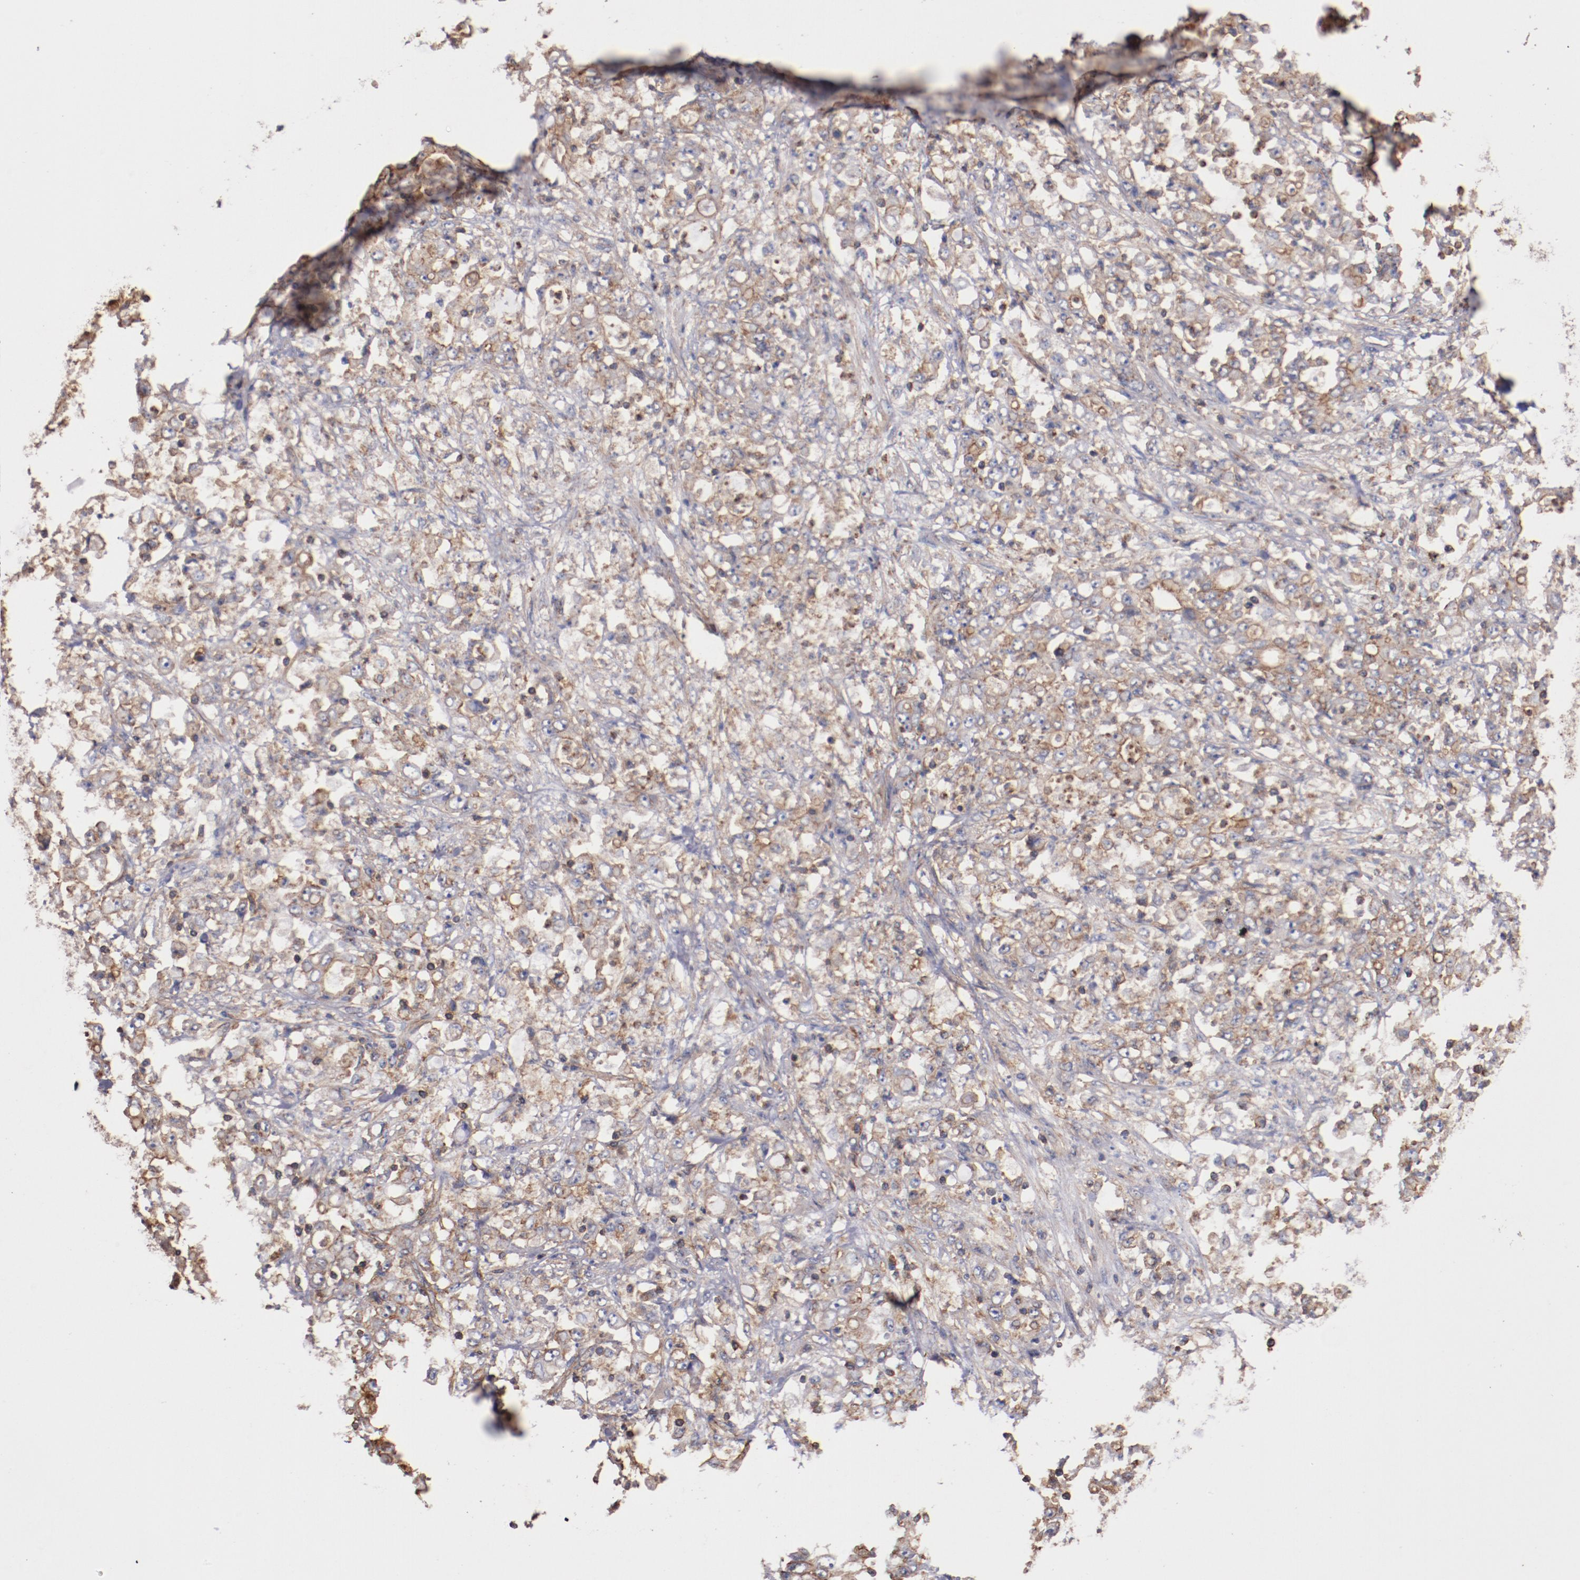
{"staining": {"intensity": "moderate", "quantity": ">75%", "location": "cytoplasmic/membranous"}, "tissue": "stomach cancer", "cell_type": "Tumor cells", "image_type": "cancer", "snomed": [{"axis": "morphology", "description": "Adenocarcinoma, NOS"}, {"axis": "topography", "description": "Stomach, lower"}], "caption": "High-magnification brightfield microscopy of stomach cancer stained with DAB (3,3'-diaminobenzidine) (brown) and counterstained with hematoxylin (blue). tumor cells exhibit moderate cytoplasmic/membranous staining is present in approximately>75% of cells. Using DAB (brown) and hematoxylin (blue) stains, captured at high magnification using brightfield microscopy.", "gene": "TMOD3", "patient": {"sex": "female", "age": 71}}